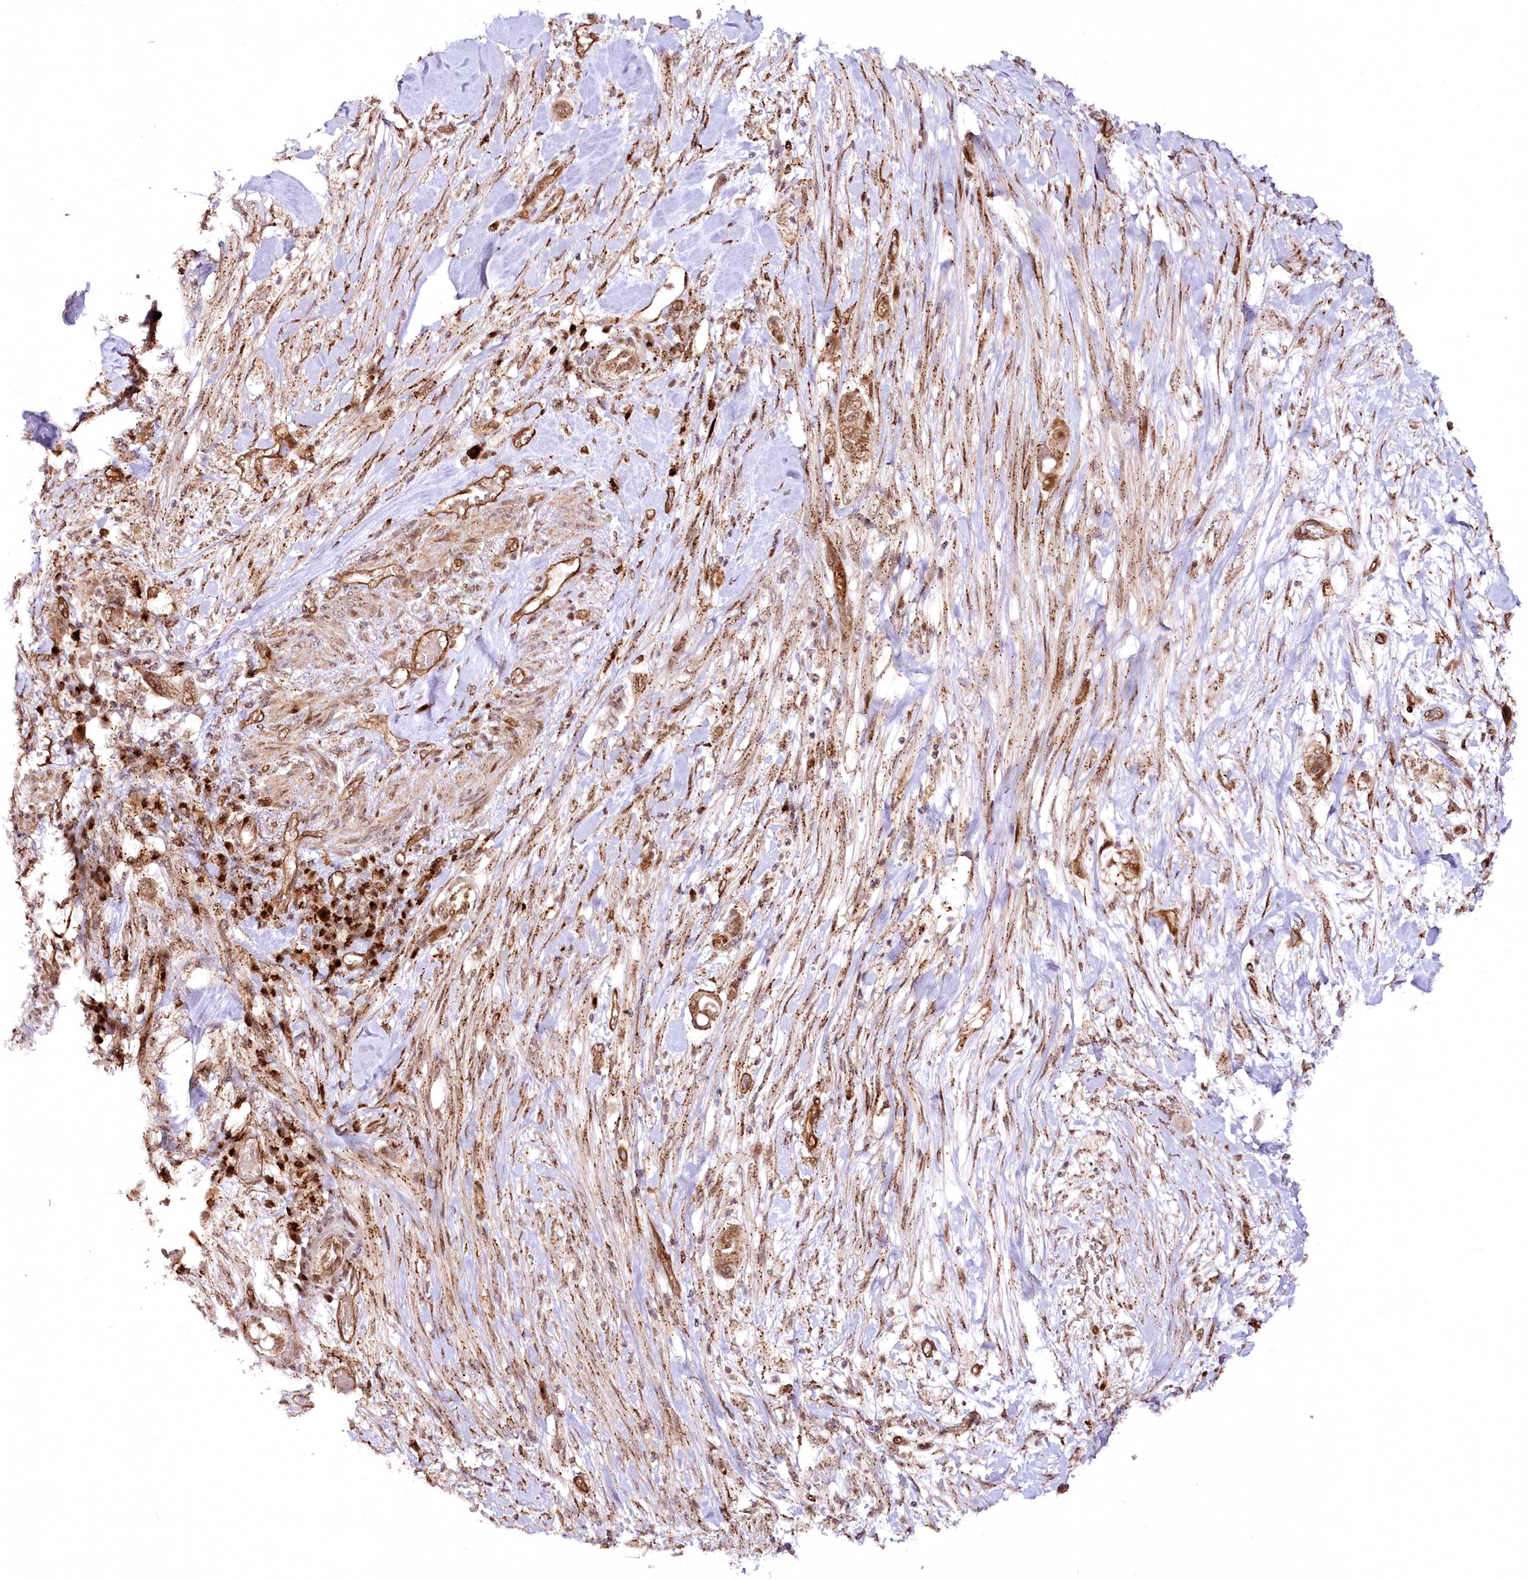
{"staining": {"intensity": "moderate", "quantity": ">75%", "location": "cytoplasmic/membranous,nuclear"}, "tissue": "pancreatic cancer", "cell_type": "Tumor cells", "image_type": "cancer", "snomed": [{"axis": "morphology", "description": "Adenocarcinoma, NOS"}, {"axis": "topography", "description": "Pancreas"}], "caption": "Adenocarcinoma (pancreatic) tissue demonstrates moderate cytoplasmic/membranous and nuclear positivity in about >75% of tumor cells, visualized by immunohistochemistry. The protein is stained brown, and the nuclei are stained in blue (DAB IHC with brightfield microscopy, high magnification).", "gene": "COPG1", "patient": {"sex": "male", "age": 68}}